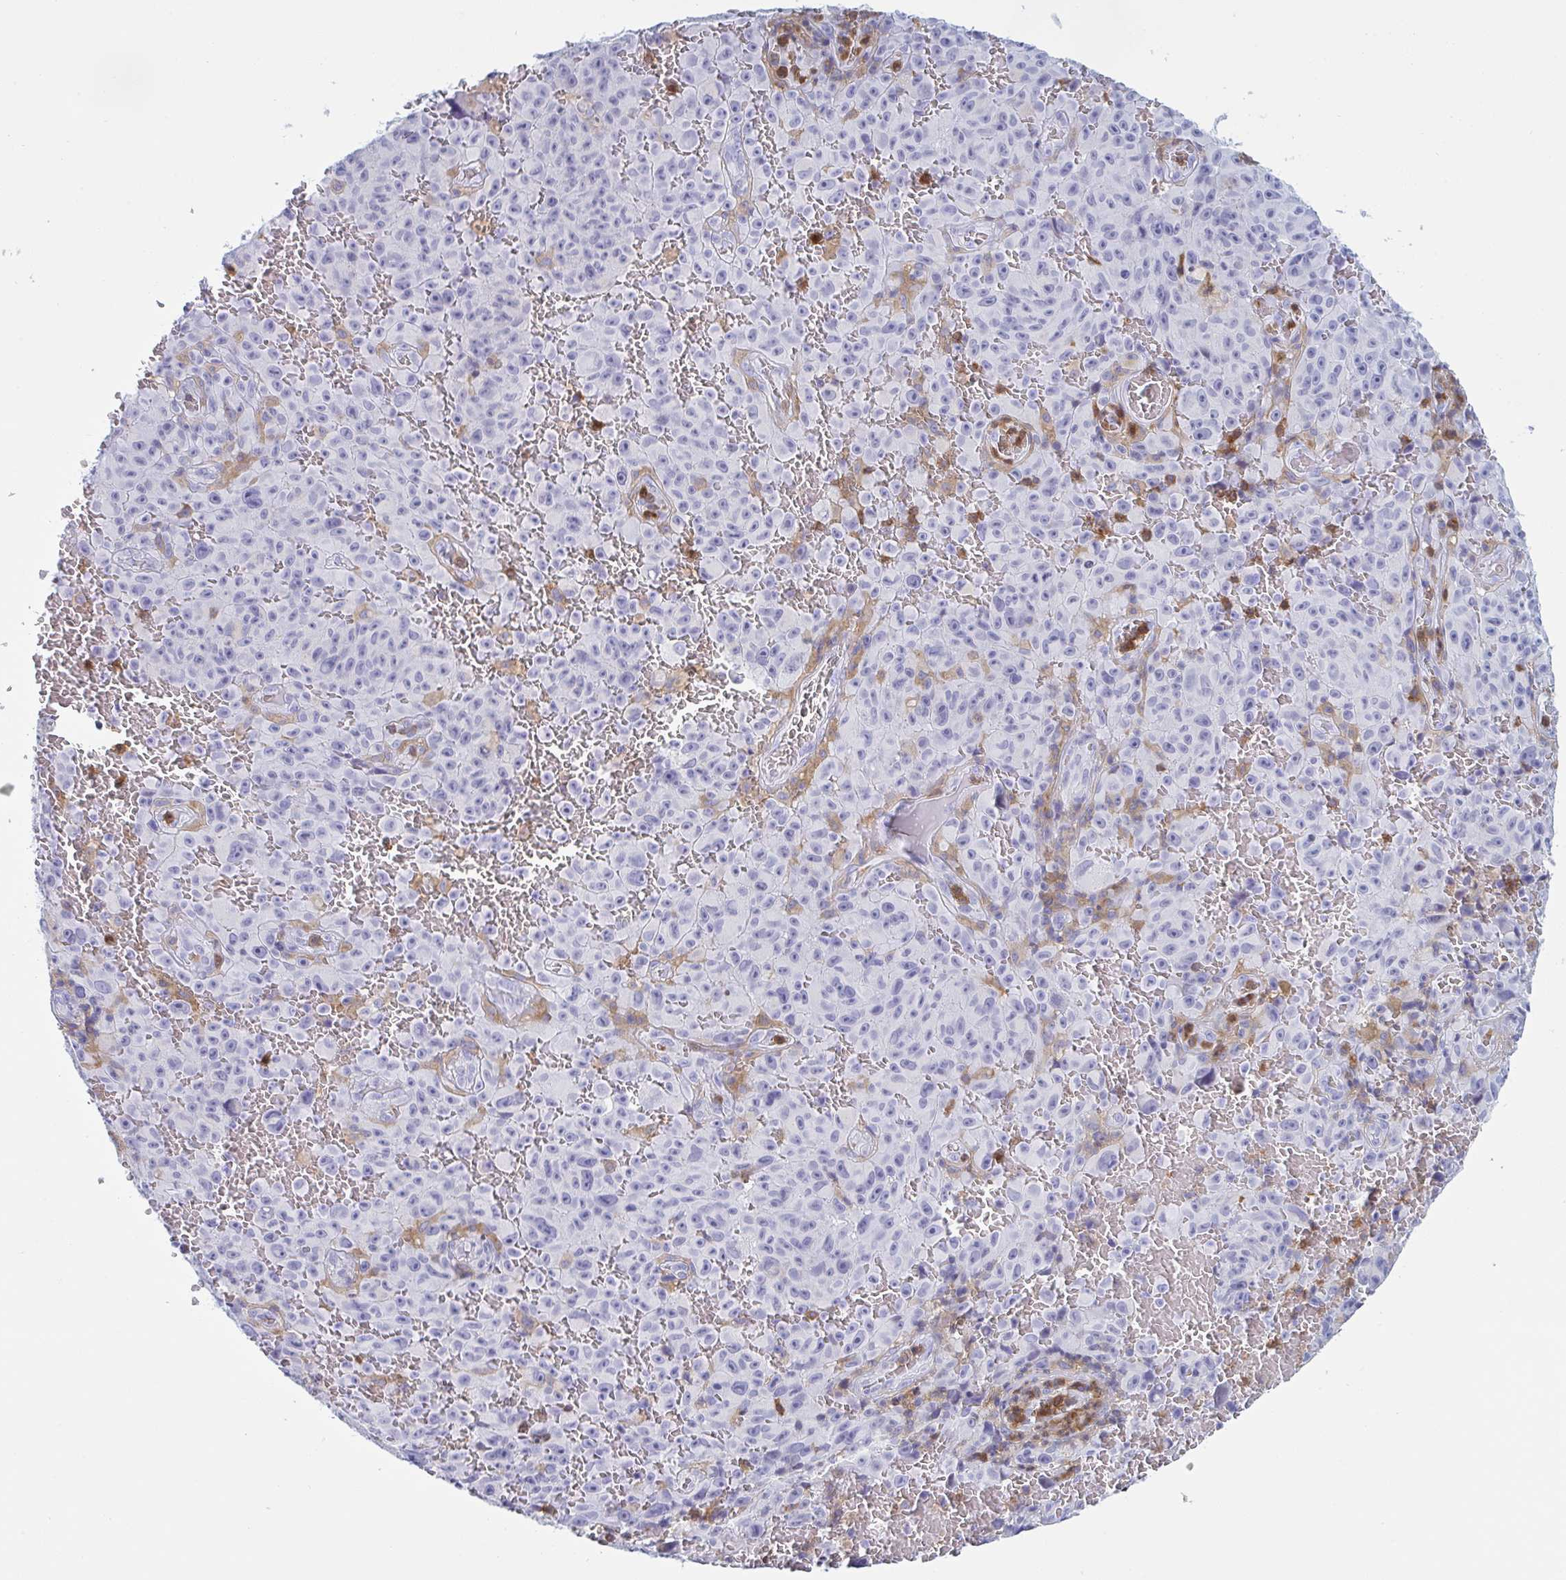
{"staining": {"intensity": "negative", "quantity": "none", "location": "none"}, "tissue": "melanoma", "cell_type": "Tumor cells", "image_type": "cancer", "snomed": [{"axis": "morphology", "description": "Malignant melanoma, NOS"}, {"axis": "topography", "description": "Skin"}], "caption": "Malignant melanoma was stained to show a protein in brown. There is no significant positivity in tumor cells. (DAB (3,3'-diaminobenzidine) immunohistochemistry with hematoxylin counter stain).", "gene": "MYO1F", "patient": {"sex": "female", "age": 82}}